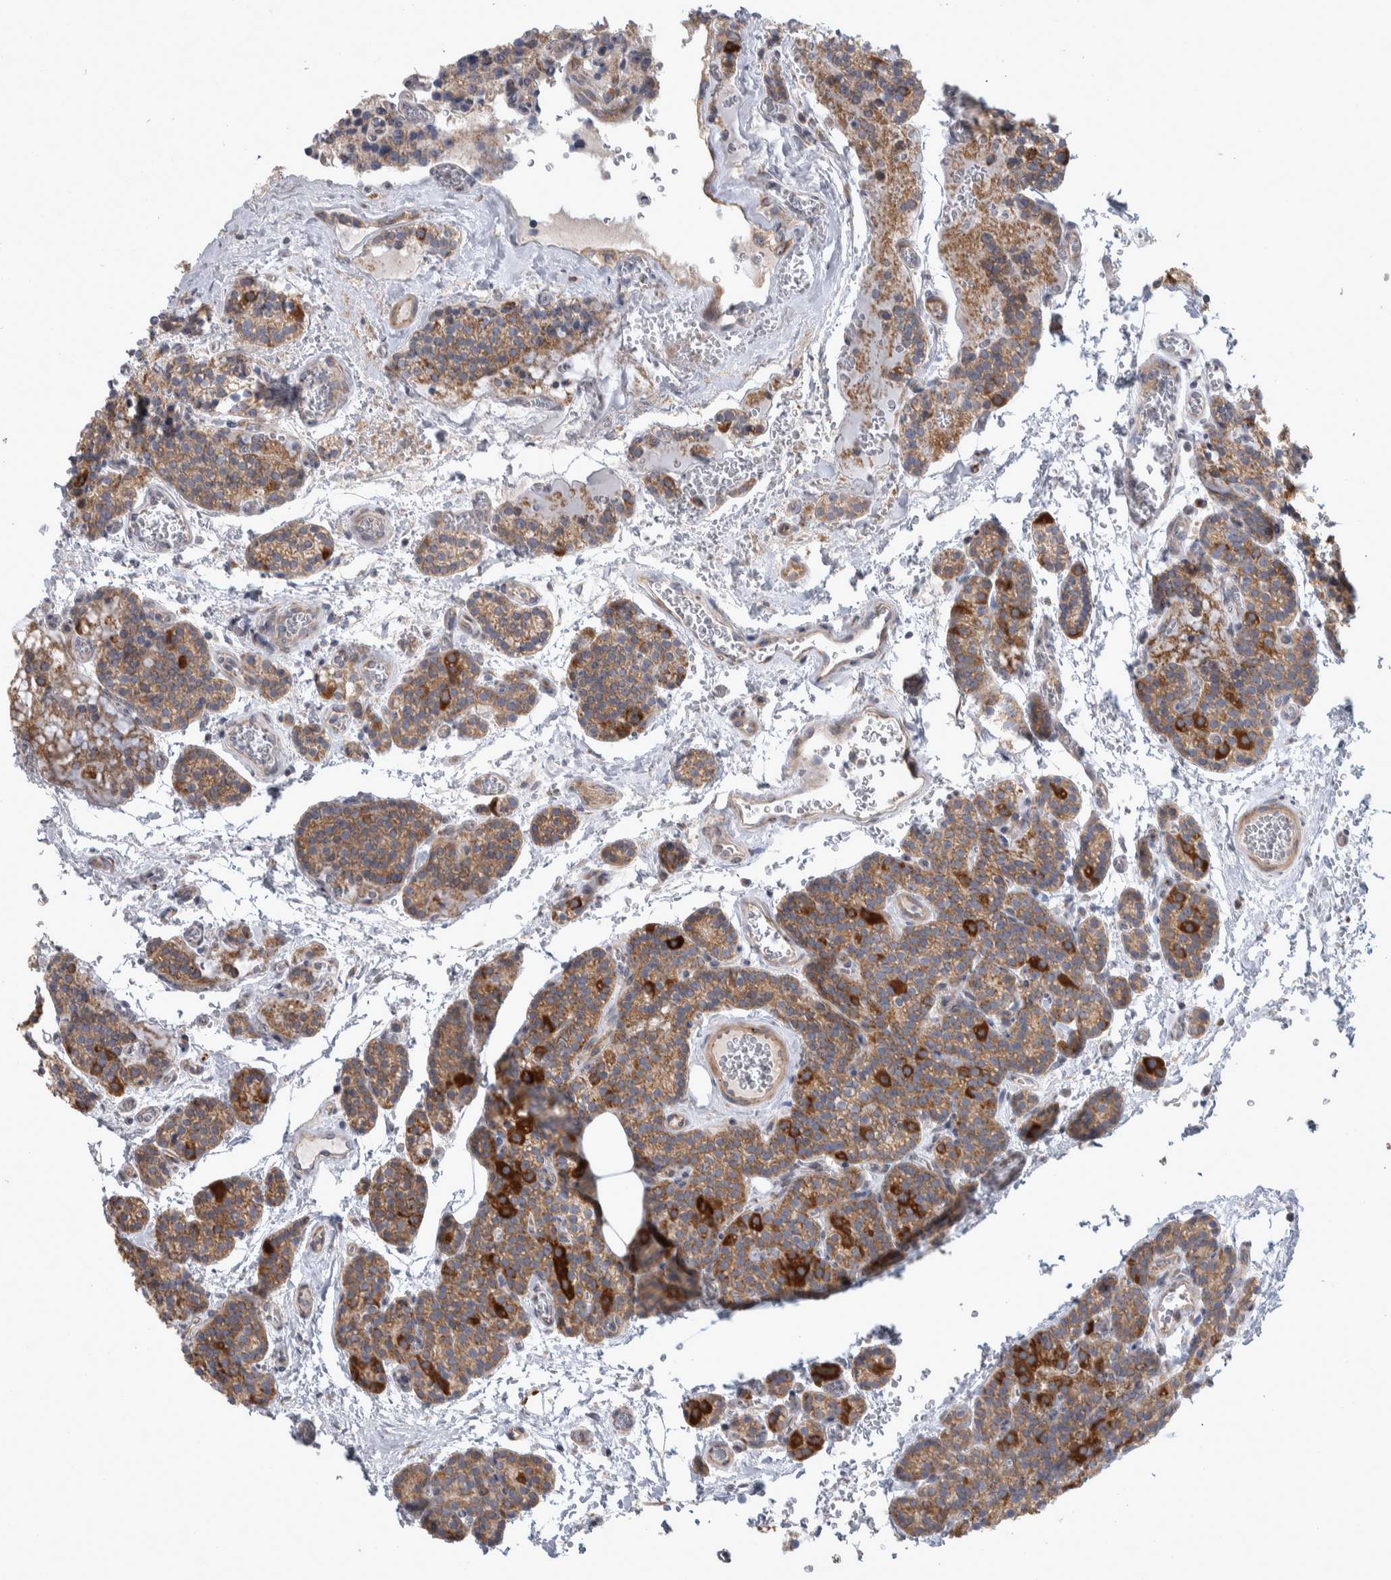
{"staining": {"intensity": "strong", "quantity": "25%-75%", "location": "cytoplasmic/membranous"}, "tissue": "parathyroid gland", "cell_type": "Glandular cells", "image_type": "normal", "snomed": [{"axis": "morphology", "description": "Normal tissue, NOS"}, {"axis": "topography", "description": "Parathyroid gland"}], "caption": "Parathyroid gland stained for a protein demonstrates strong cytoplasmic/membranous positivity in glandular cells. The staining was performed using DAB (3,3'-diaminobenzidine) to visualize the protein expression in brown, while the nuclei were stained in blue with hematoxylin (Magnification: 20x).", "gene": "SCO1", "patient": {"sex": "female", "age": 64}}